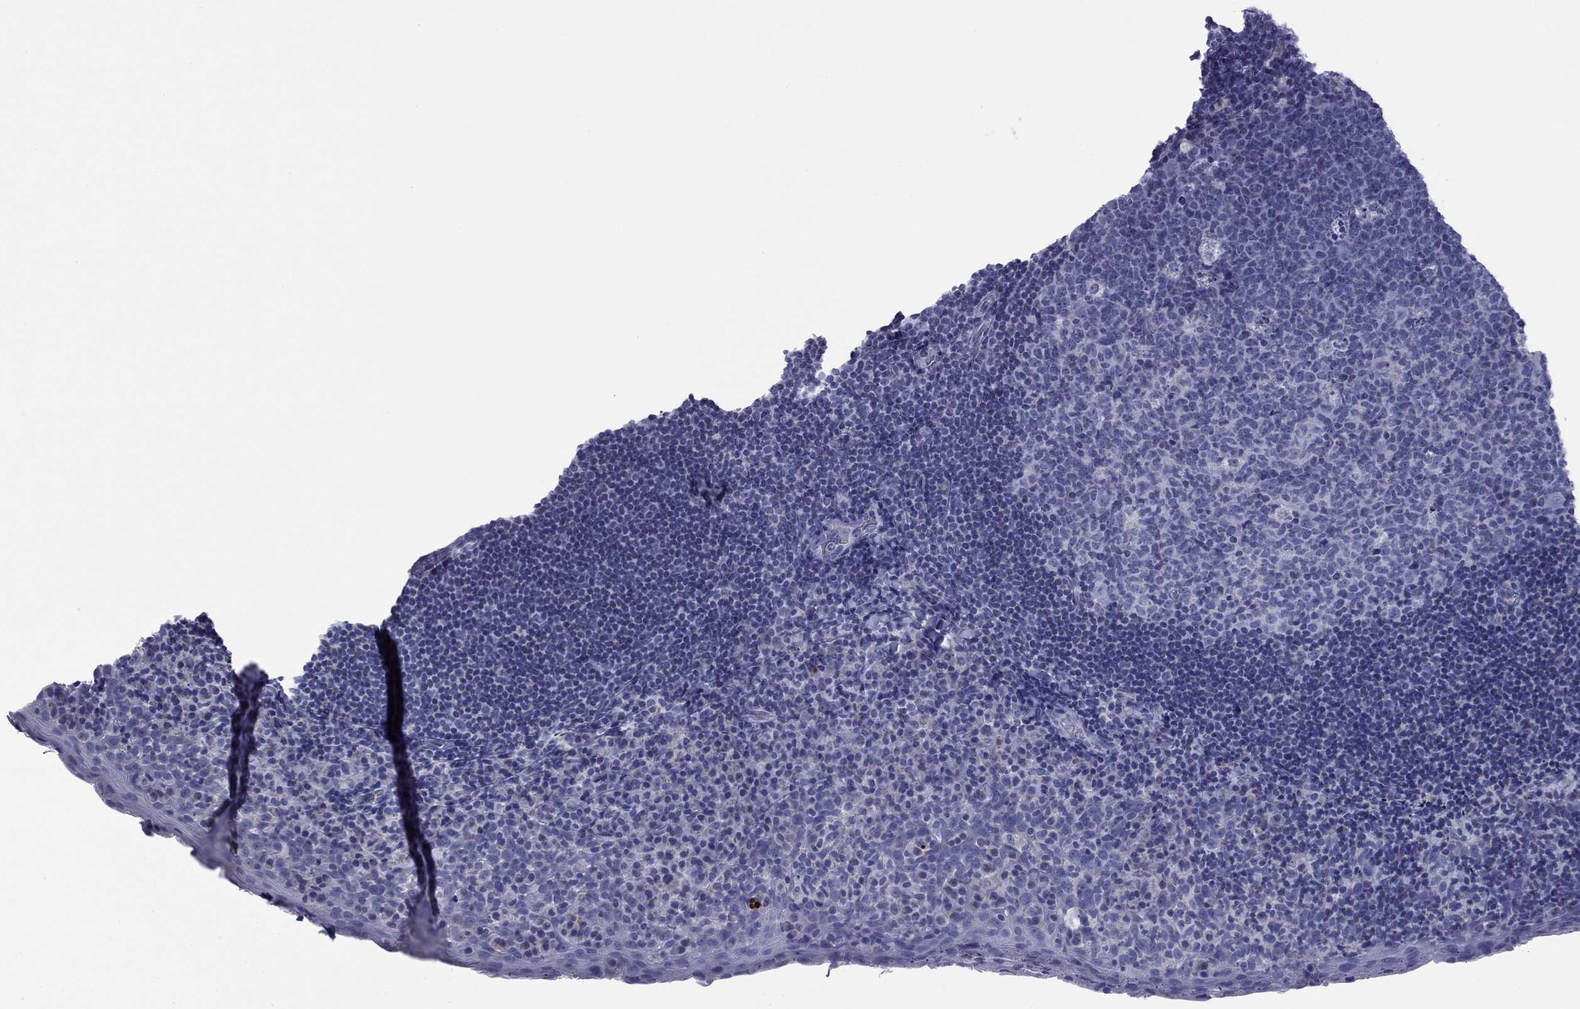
{"staining": {"intensity": "negative", "quantity": "none", "location": "none"}, "tissue": "tonsil", "cell_type": "Germinal center cells", "image_type": "normal", "snomed": [{"axis": "morphology", "description": "Normal tissue, NOS"}, {"axis": "topography", "description": "Tonsil"}], "caption": "IHC photomicrograph of normal human tonsil stained for a protein (brown), which exhibits no staining in germinal center cells. The staining is performed using DAB (3,3'-diaminobenzidine) brown chromogen with nuclei counter-stained in using hematoxylin.", "gene": "ZP2", "patient": {"sex": "male", "age": 17}}